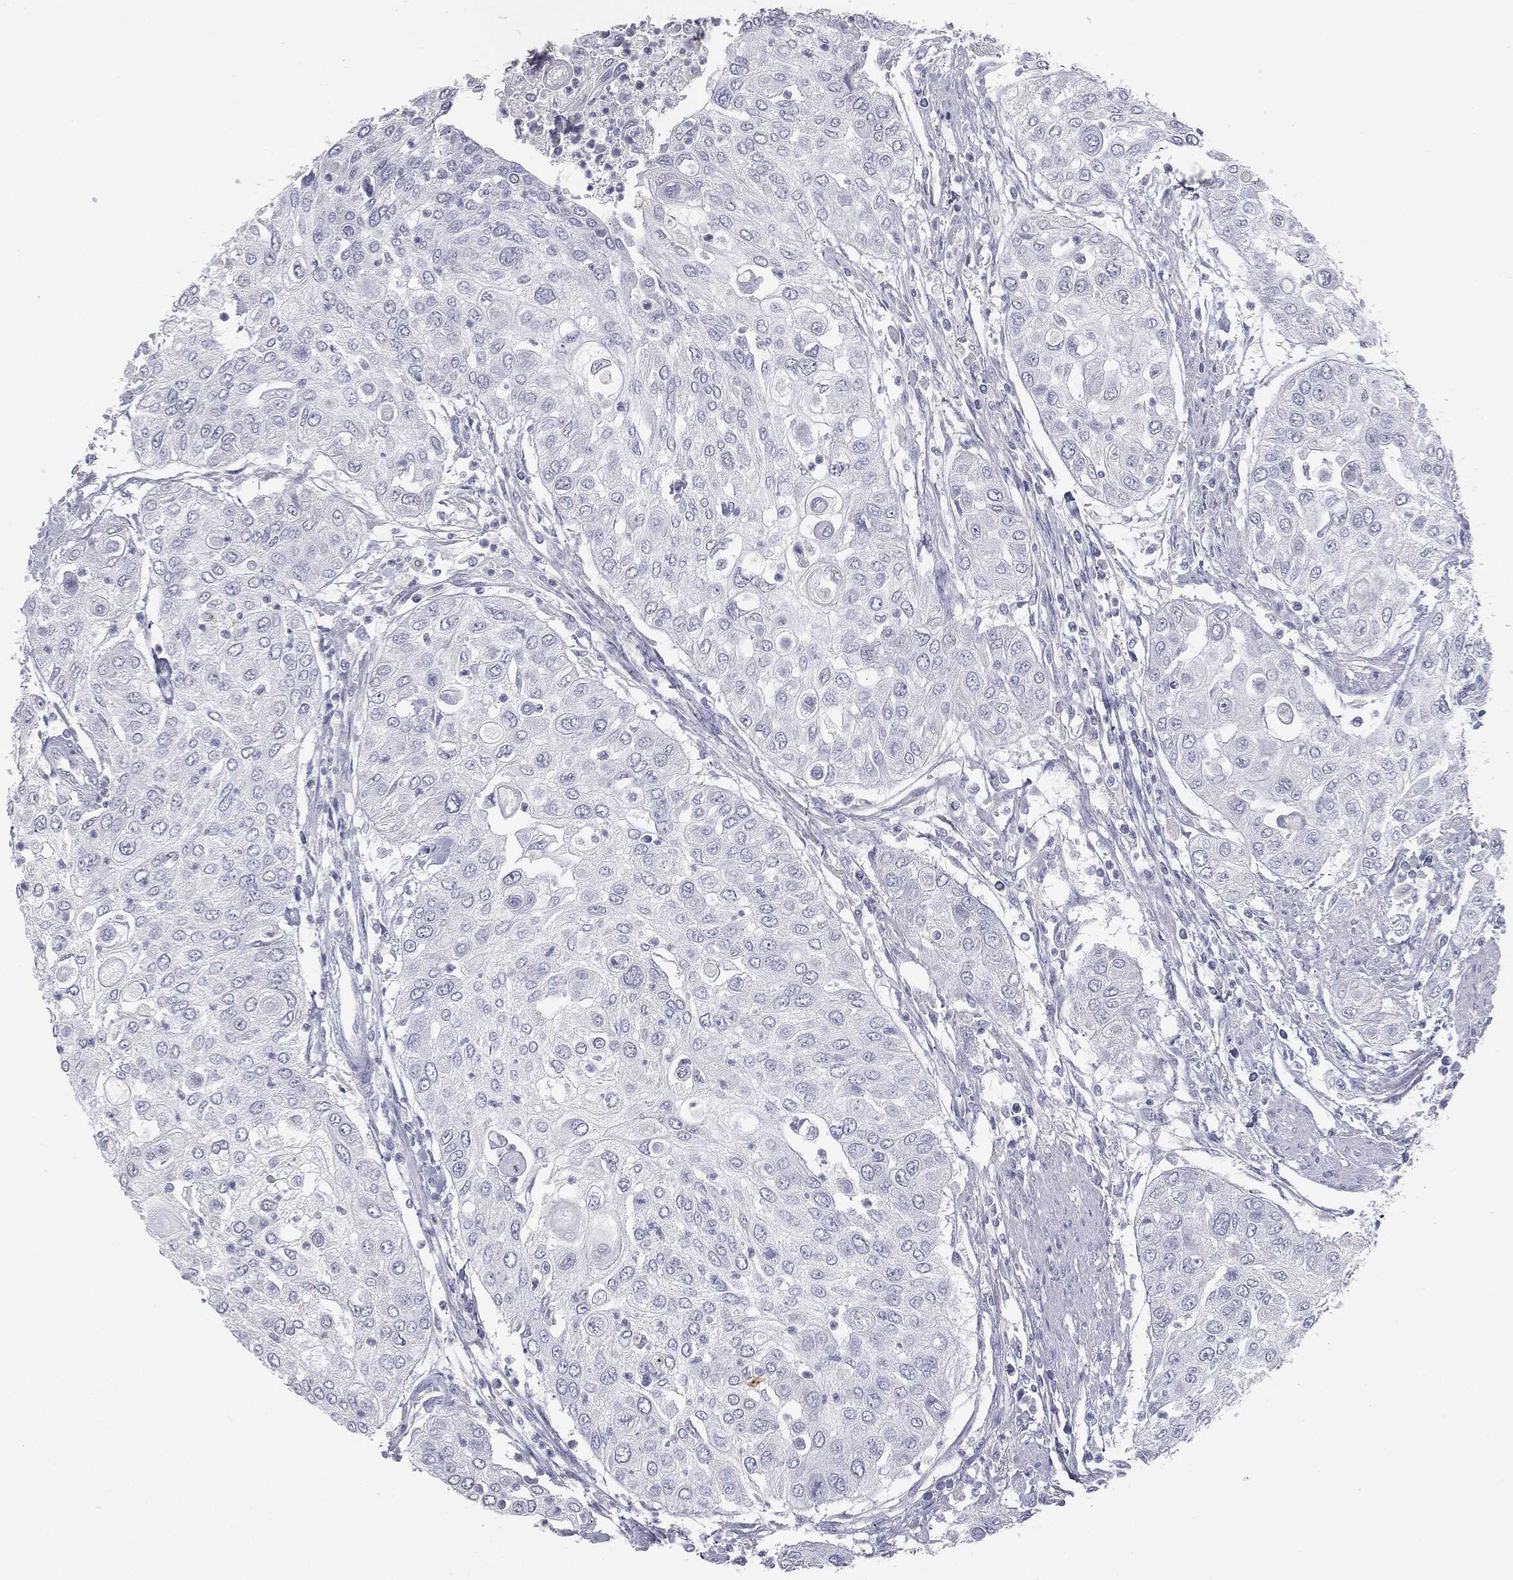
{"staining": {"intensity": "negative", "quantity": "none", "location": "none"}, "tissue": "urothelial cancer", "cell_type": "Tumor cells", "image_type": "cancer", "snomed": [{"axis": "morphology", "description": "Urothelial carcinoma, High grade"}, {"axis": "topography", "description": "Urinary bladder"}], "caption": "High power microscopy image of an IHC micrograph of urothelial cancer, revealing no significant expression in tumor cells.", "gene": "MUC5AC", "patient": {"sex": "female", "age": 79}}